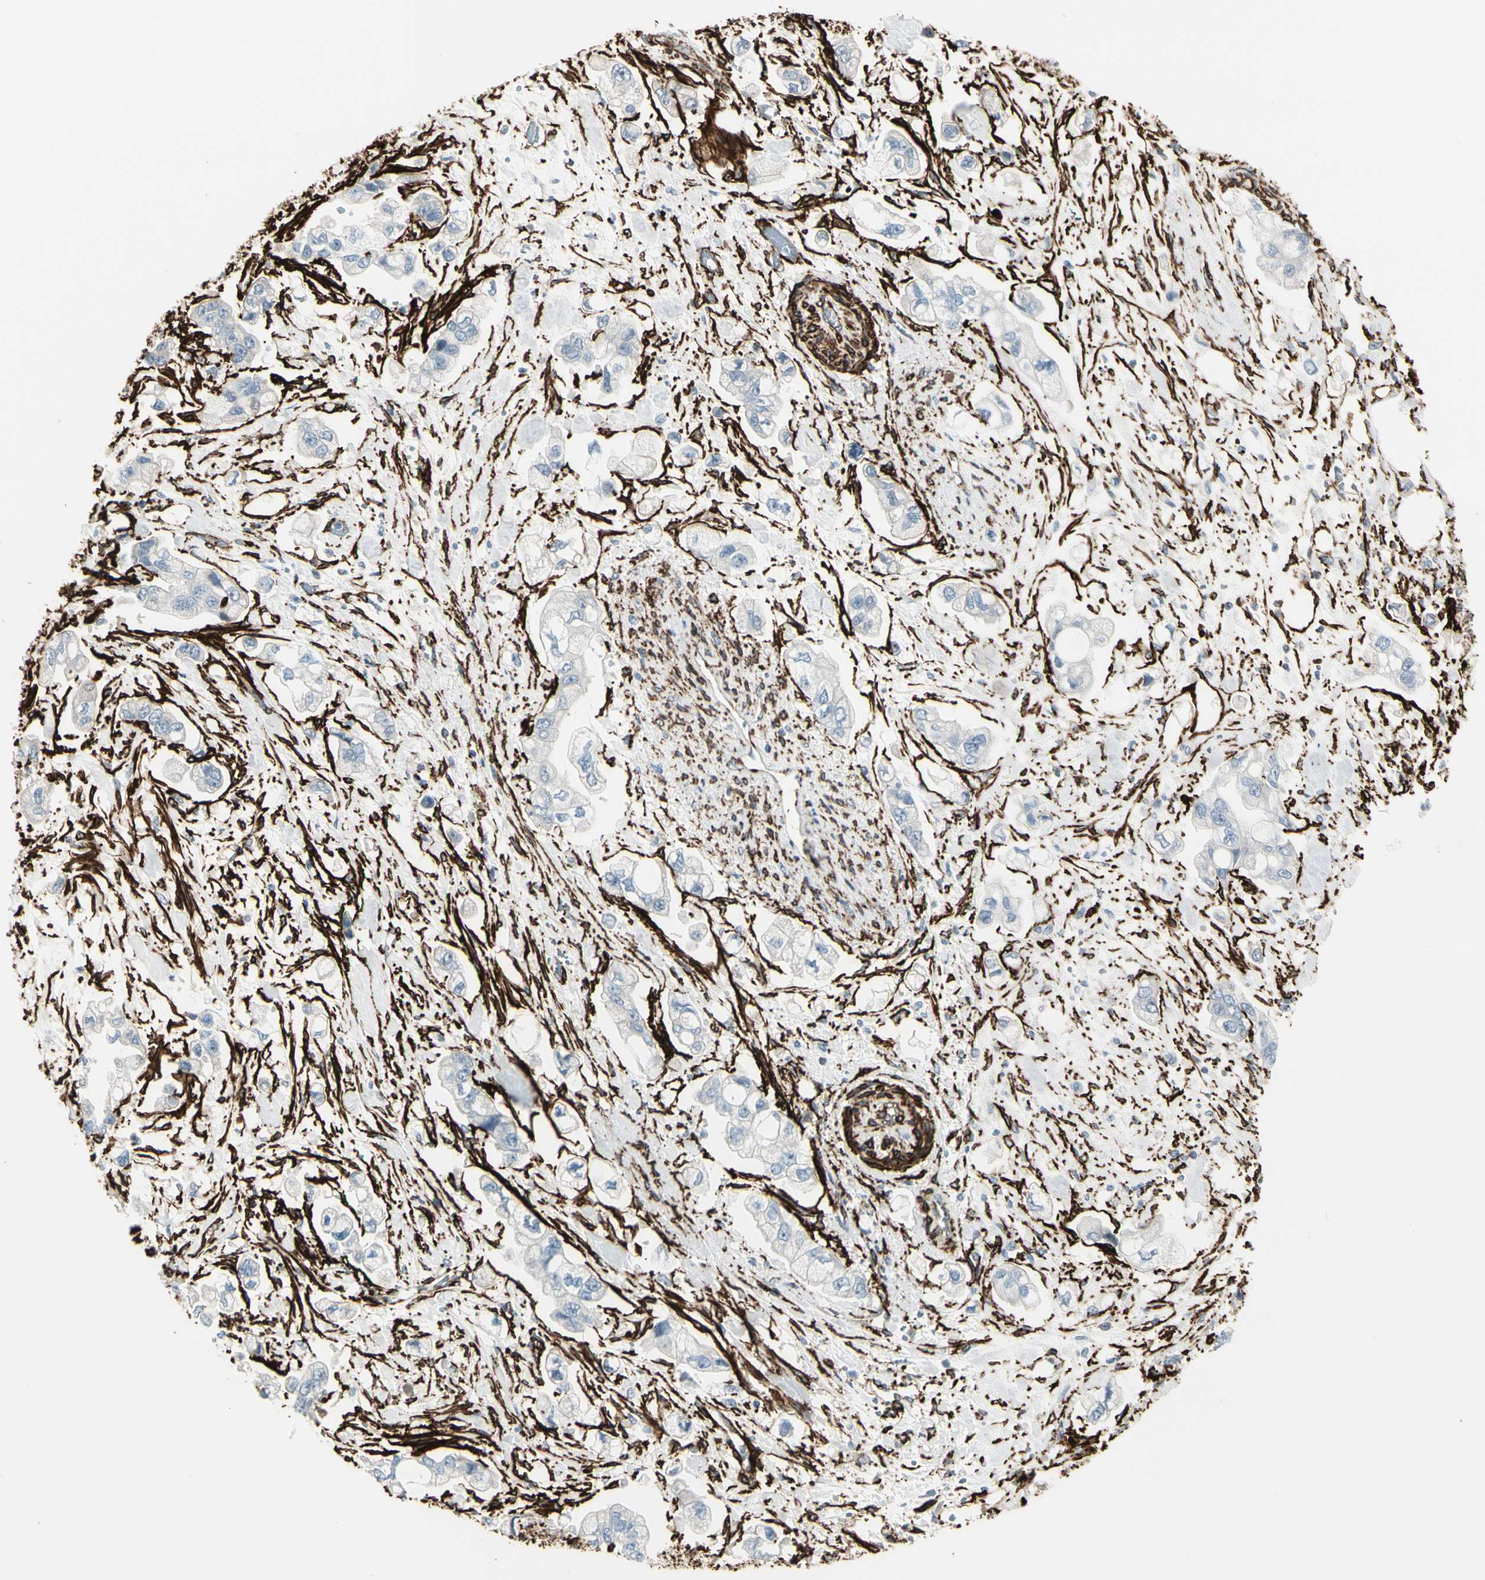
{"staining": {"intensity": "negative", "quantity": "none", "location": "none"}, "tissue": "stomach cancer", "cell_type": "Tumor cells", "image_type": "cancer", "snomed": [{"axis": "morphology", "description": "Adenocarcinoma, NOS"}, {"axis": "topography", "description": "Stomach"}], "caption": "There is no significant positivity in tumor cells of stomach cancer.", "gene": "CALD1", "patient": {"sex": "male", "age": 62}}